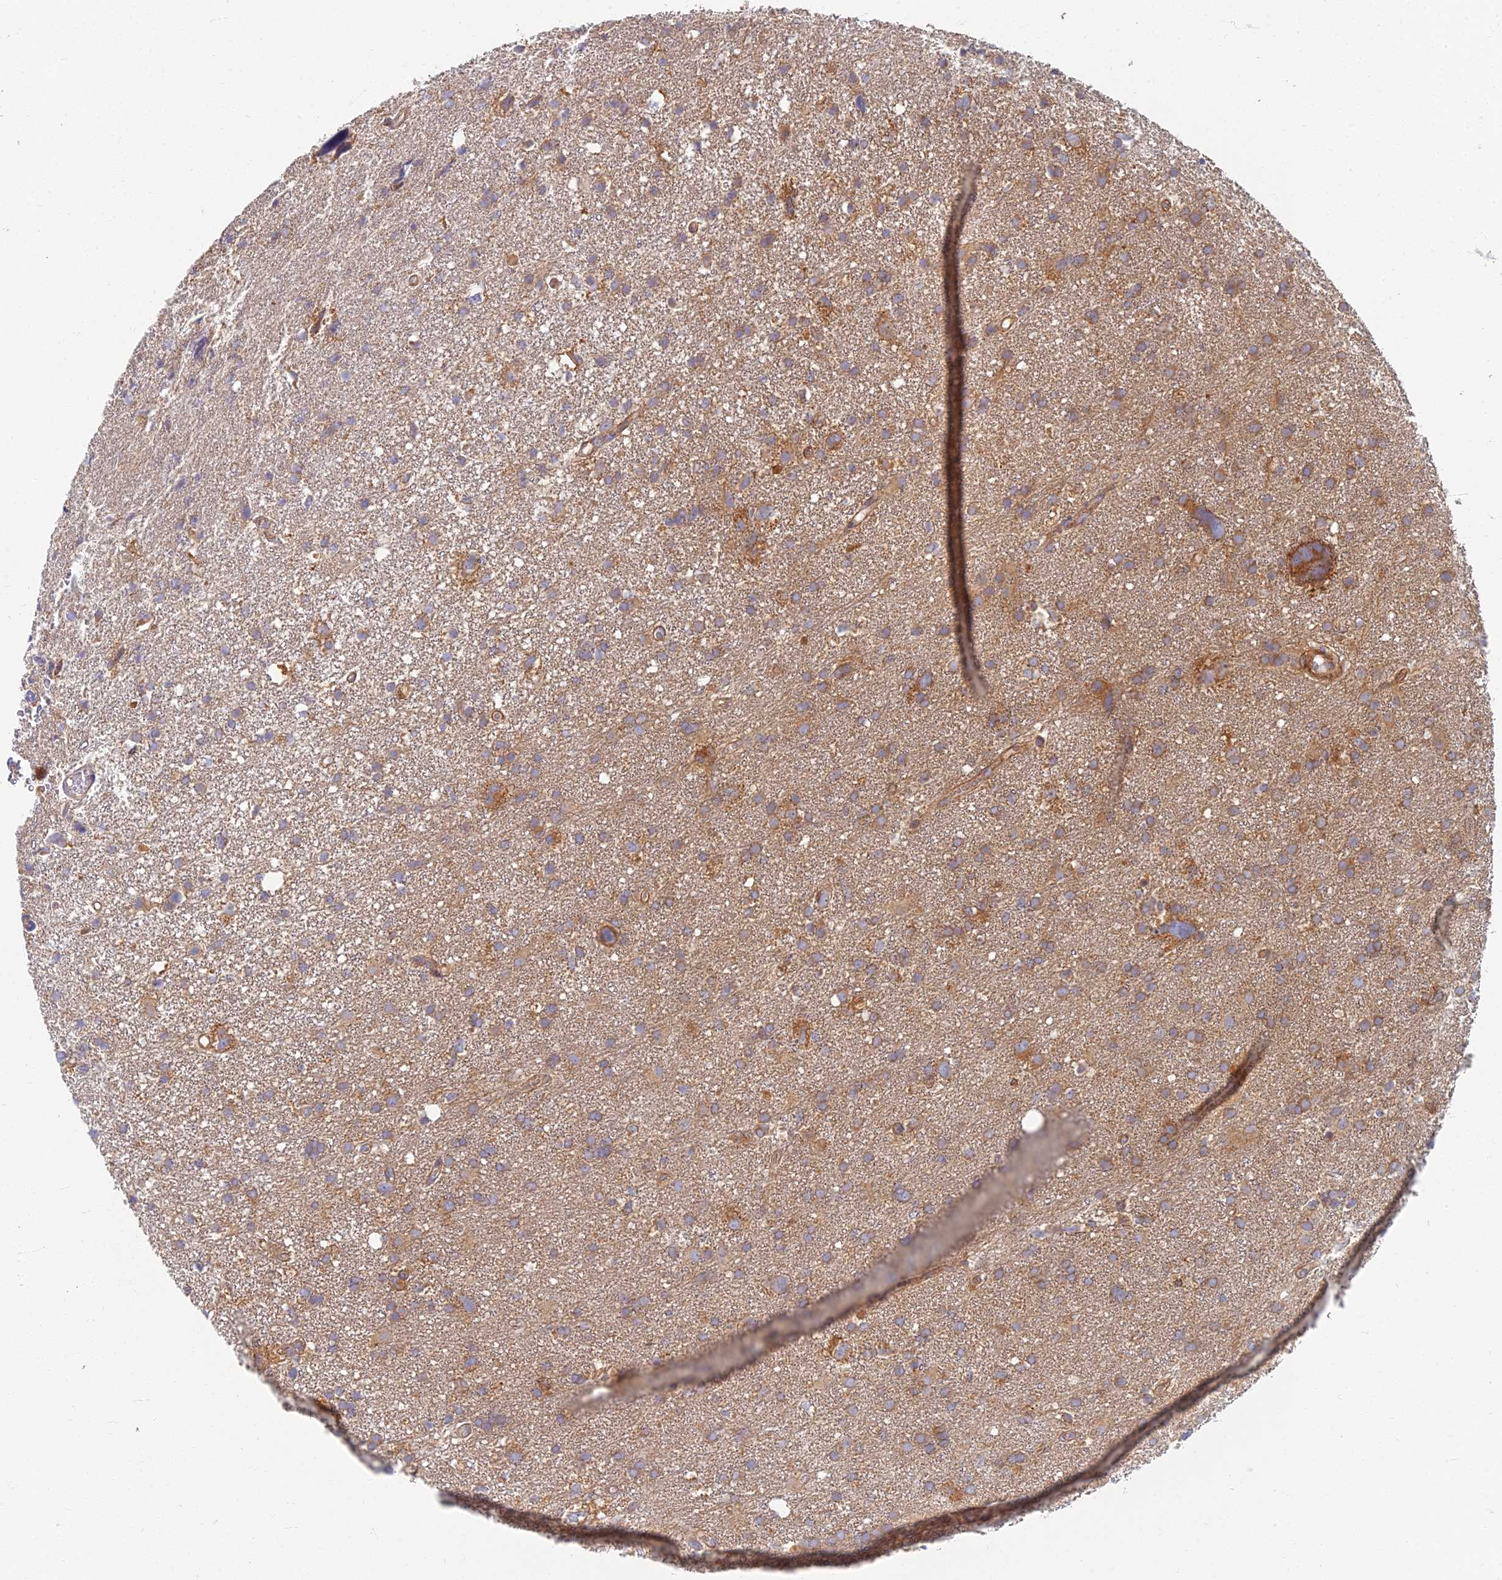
{"staining": {"intensity": "moderate", "quantity": ">75%", "location": "cytoplasmic/membranous"}, "tissue": "glioma", "cell_type": "Tumor cells", "image_type": "cancer", "snomed": [{"axis": "morphology", "description": "Glioma, malignant, High grade"}, {"axis": "topography", "description": "Brain"}], "caption": "Human malignant high-grade glioma stained with a protein marker demonstrates moderate staining in tumor cells.", "gene": "RBSN", "patient": {"sex": "male", "age": 61}}